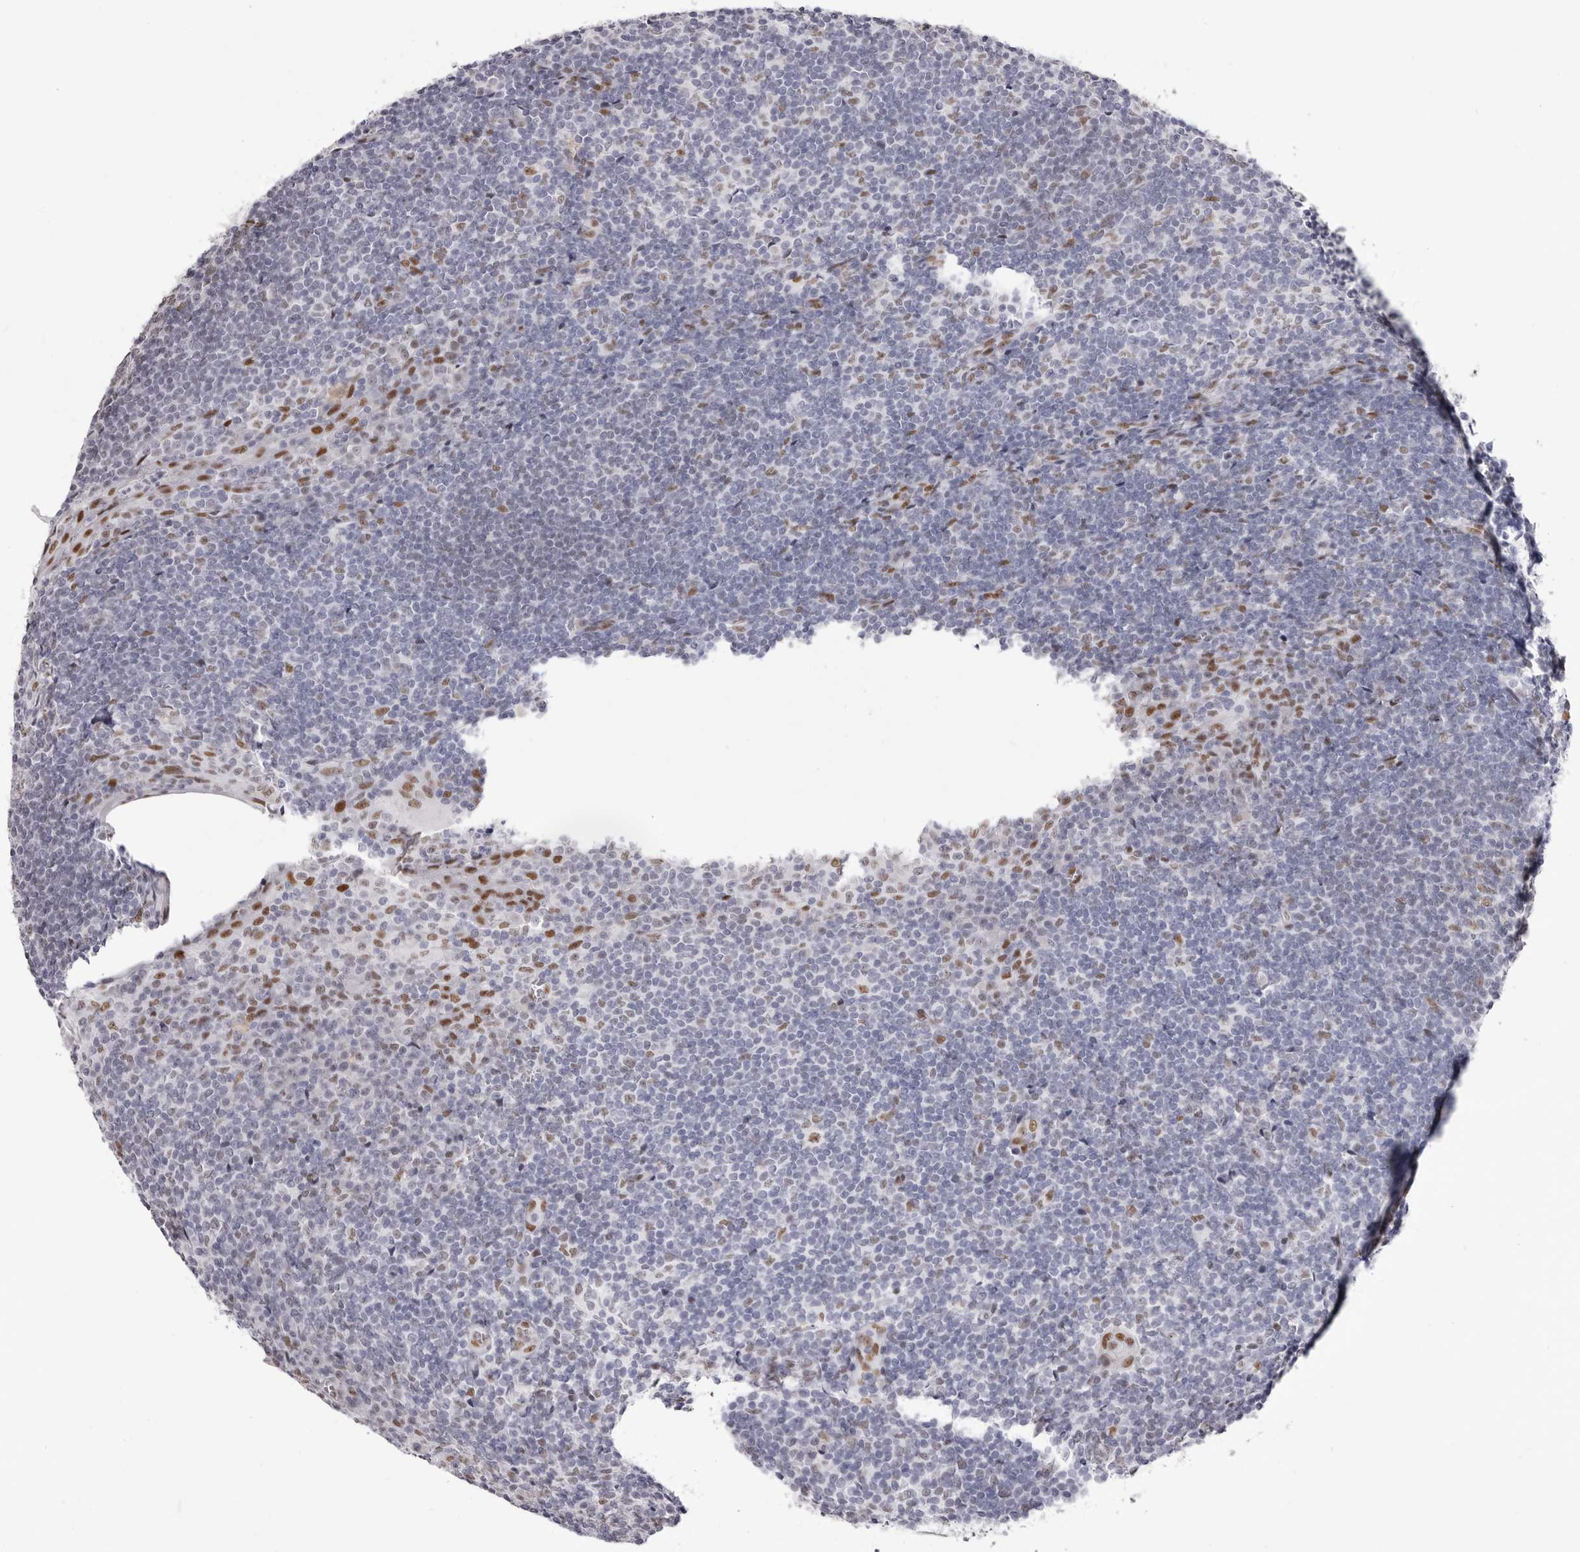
{"staining": {"intensity": "weak", "quantity": "<25%", "location": "nuclear"}, "tissue": "tonsil", "cell_type": "Germinal center cells", "image_type": "normal", "snomed": [{"axis": "morphology", "description": "Normal tissue, NOS"}, {"axis": "topography", "description": "Tonsil"}], "caption": "This is a micrograph of immunohistochemistry staining of normal tonsil, which shows no staining in germinal center cells. (DAB IHC visualized using brightfield microscopy, high magnification).", "gene": "ZNF326", "patient": {"sex": "male", "age": 37}}